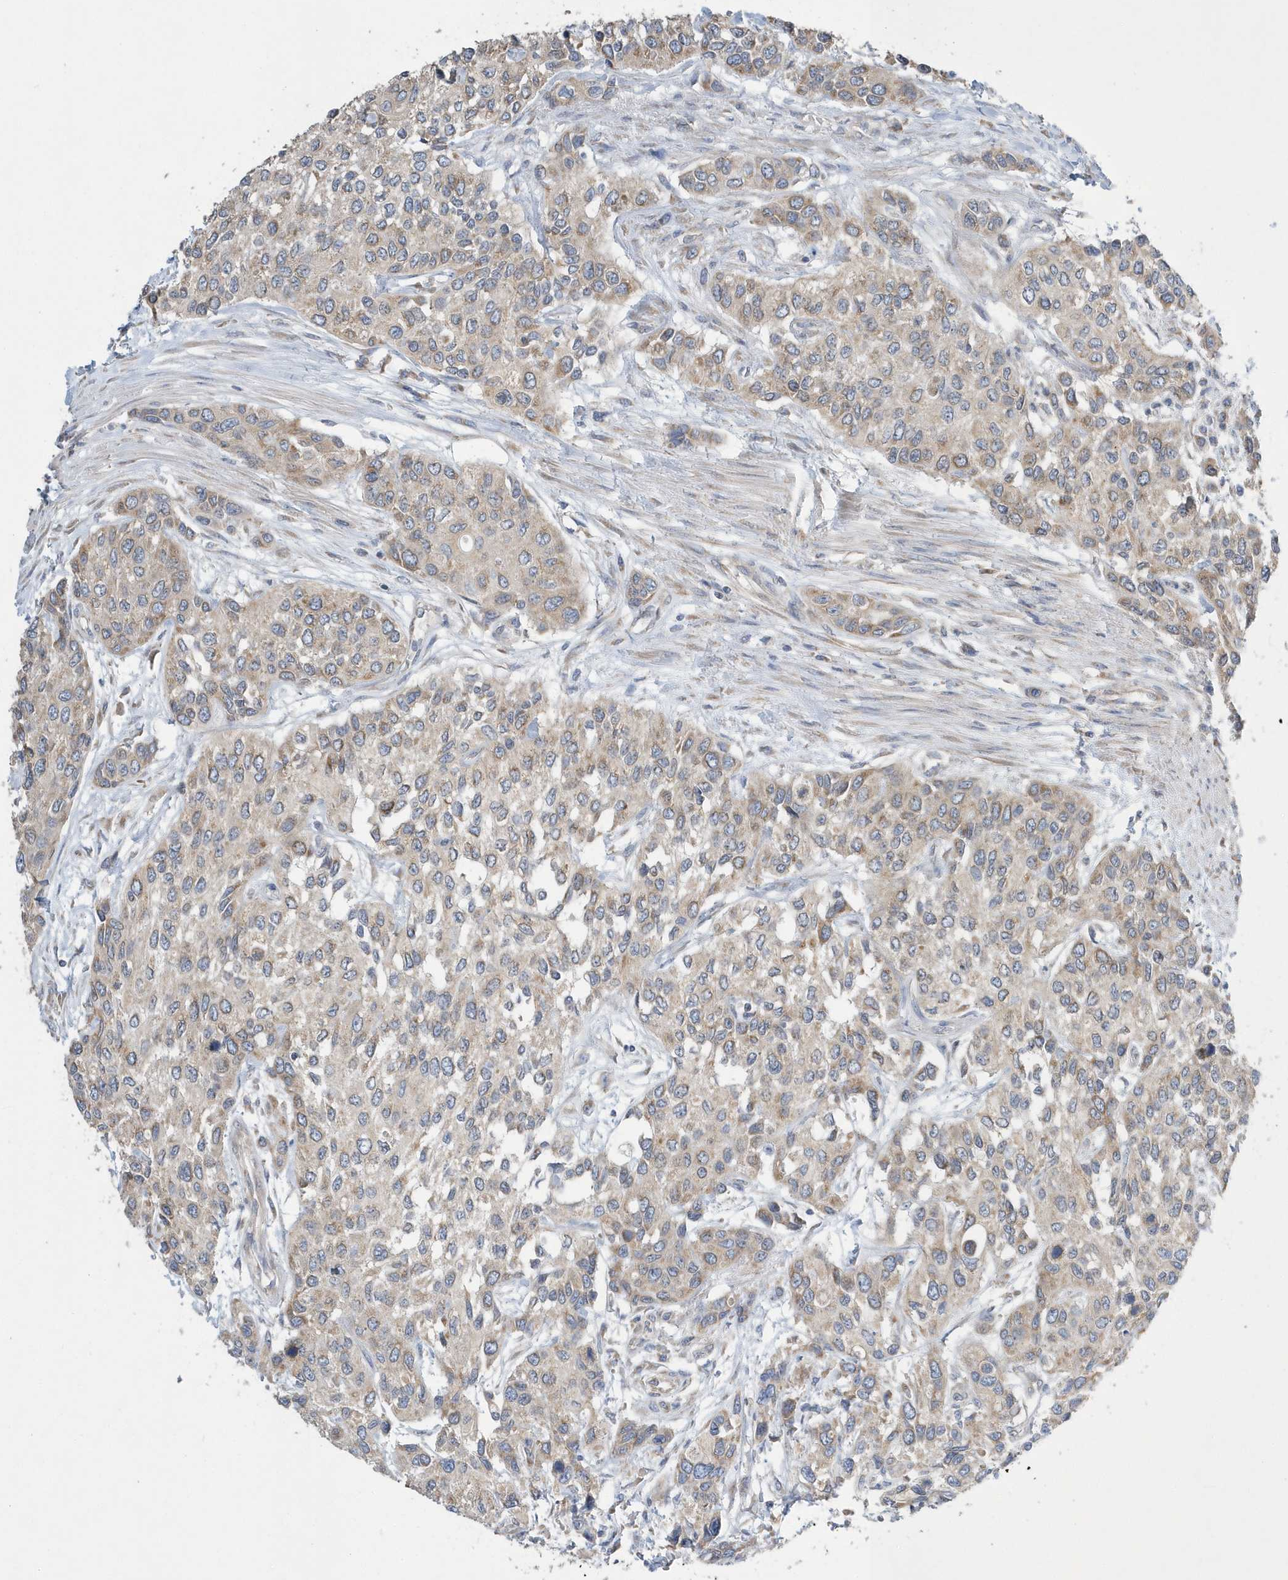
{"staining": {"intensity": "weak", "quantity": ">75%", "location": "cytoplasmic/membranous"}, "tissue": "urothelial cancer", "cell_type": "Tumor cells", "image_type": "cancer", "snomed": [{"axis": "morphology", "description": "Normal tissue, NOS"}, {"axis": "morphology", "description": "Urothelial carcinoma, High grade"}, {"axis": "topography", "description": "Vascular tissue"}, {"axis": "topography", "description": "Urinary bladder"}], "caption": "This micrograph exhibits IHC staining of human high-grade urothelial carcinoma, with low weak cytoplasmic/membranous positivity in about >75% of tumor cells.", "gene": "SPATA5", "patient": {"sex": "female", "age": 56}}